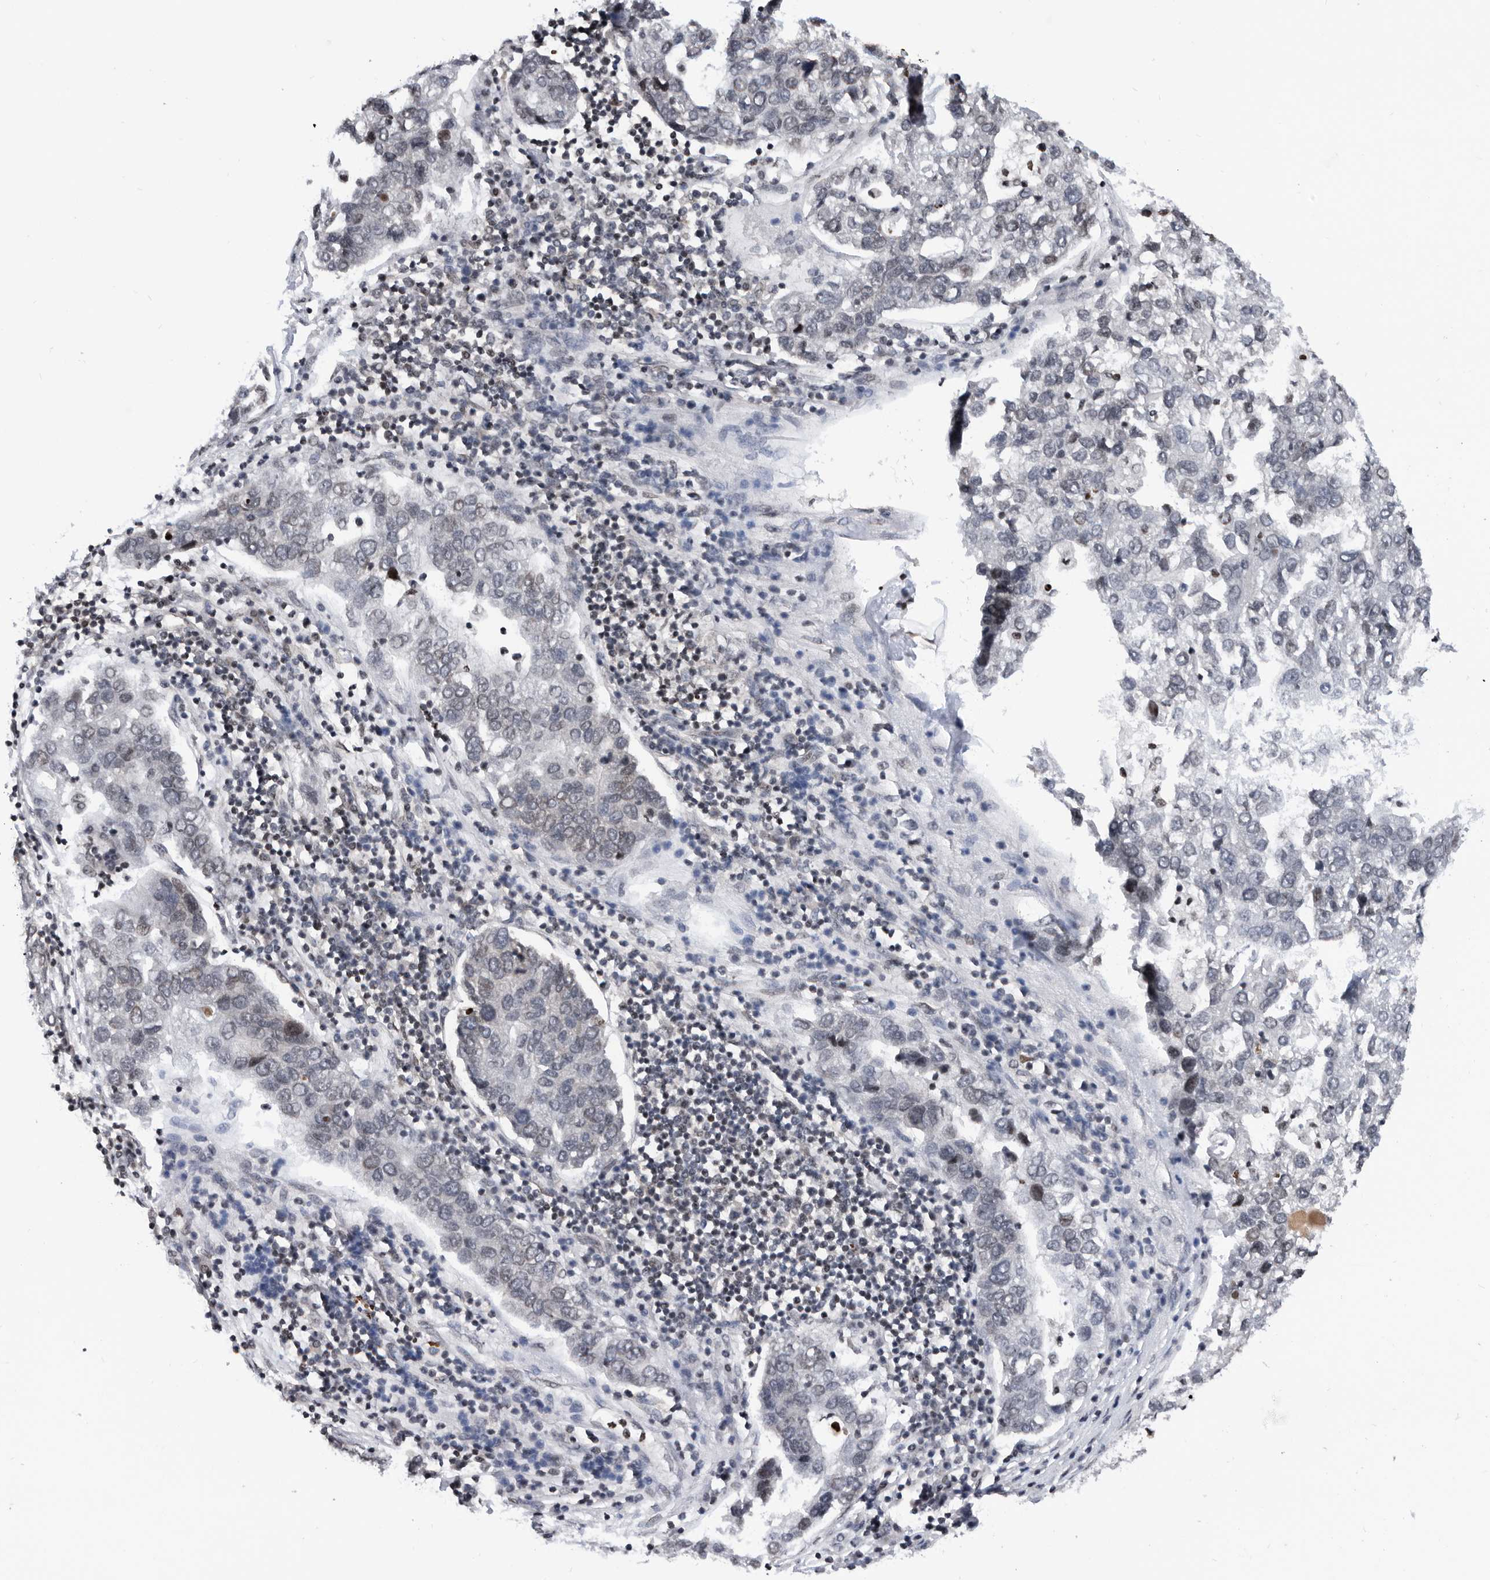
{"staining": {"intensity": "weak", "quantity": "<25%", "location": "nuclear"}, "tissue": "pancreatic cancer", "cell_type": "Tumor cells", "image_type": "cancer", "snomed": [{"axis": "morphology", "description": "Adenocarcinoma, NOS"}, {"axis": "topography", "description": "Pancreas"}], "caption": "Immunohistochemistry histopathology image of neoplastic tissue: human pancreatic cancer stained with DAB reveals no significant protein positivity in tumor cells.", "gene": "SNRNP48", "patient": {"sex": "female", "age": 61}}